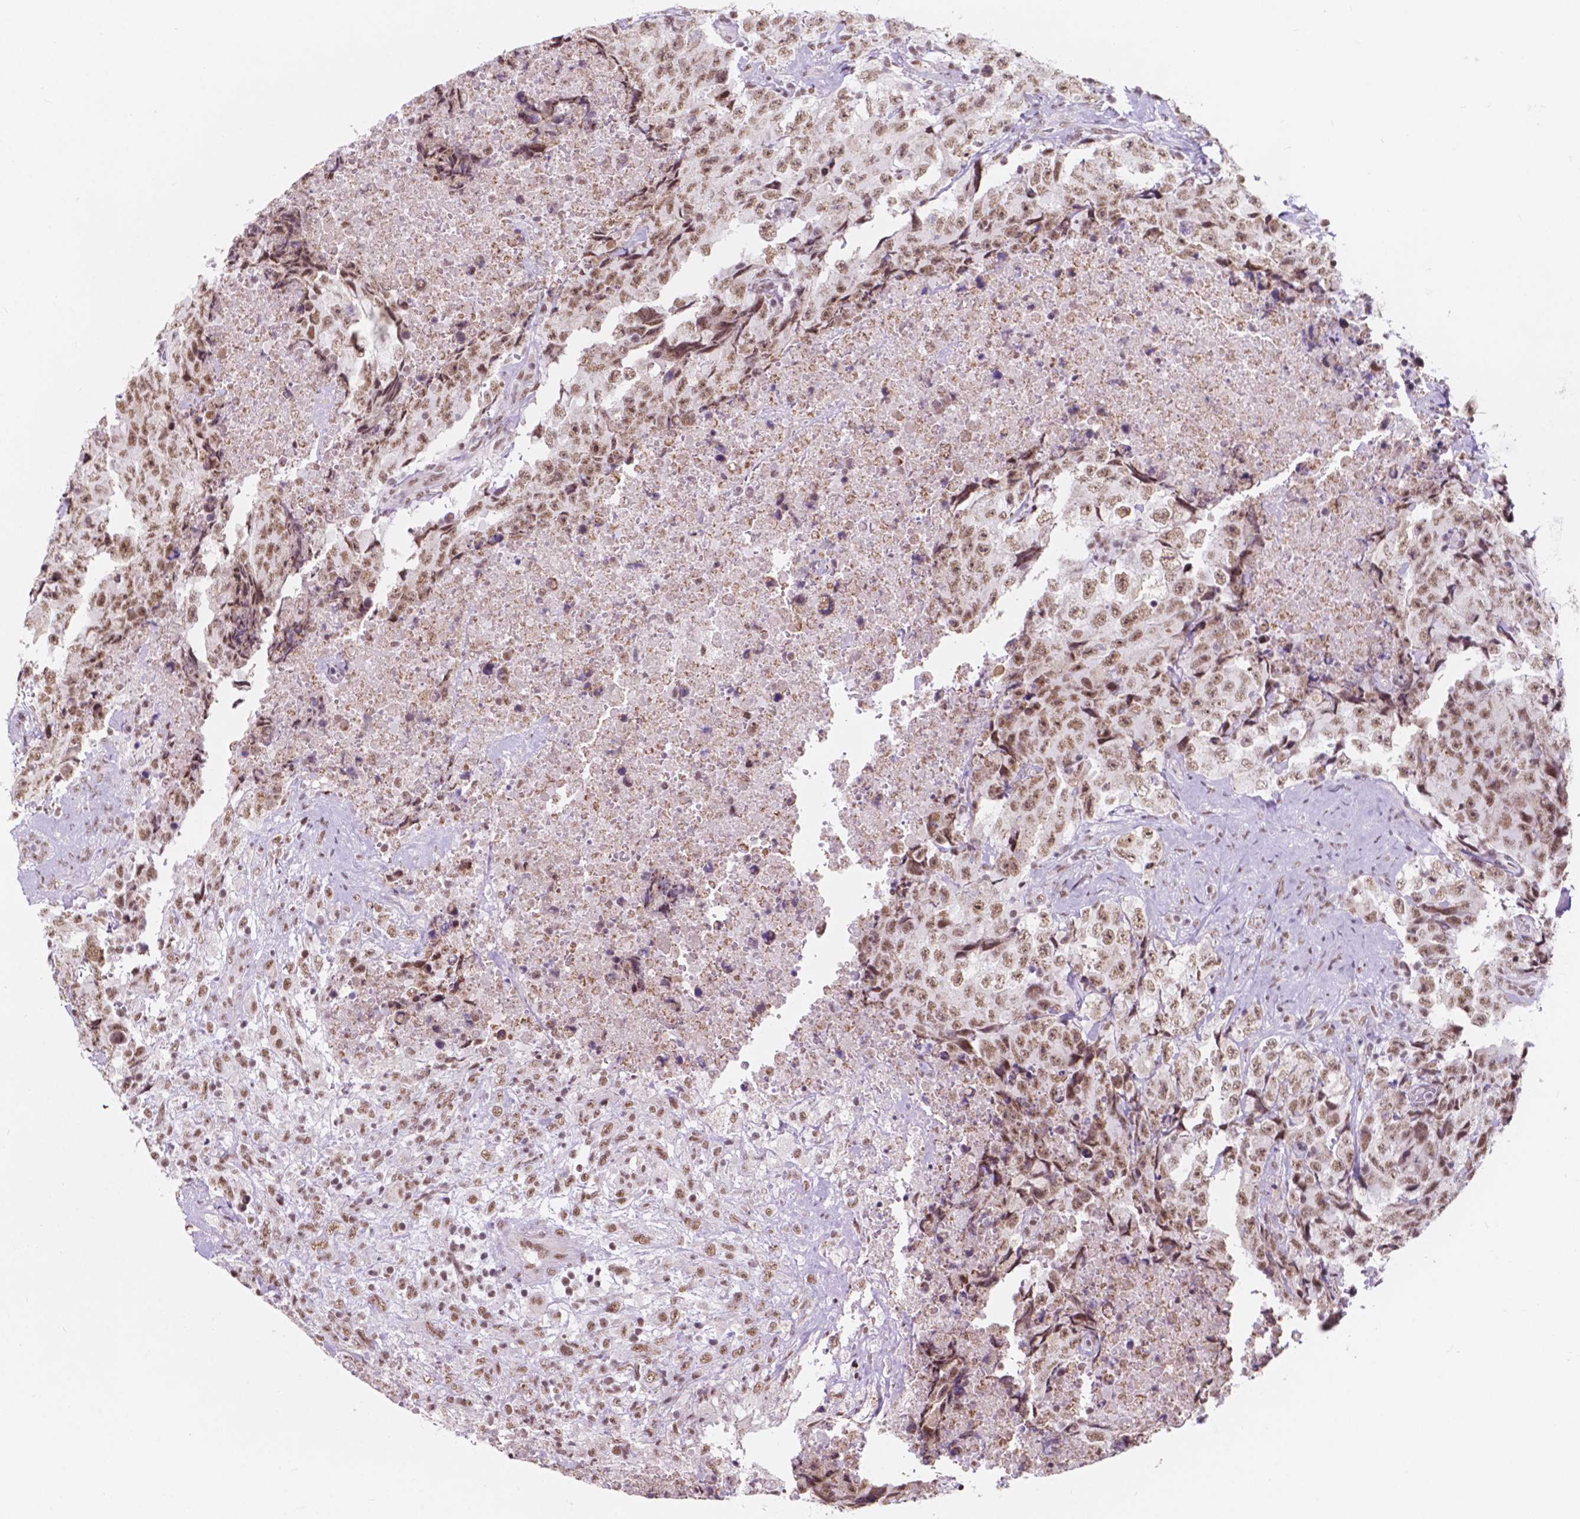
{"staining": {"intensity": "moderate", "quantity": ">75%", "location": "nuclear"}, "tissue": "testis cancer", "cell_type": "Tumor cells", "image_type": "cancer", "snomed": [{"axis": "morphology", "description": "Carcinoma, Embryonal, NOS"}, {"axis": "topography", "description": "Testis"}], "caption": "Protein expression analysis of human testis cancer reveals moderate nuclear staining in about >75% of tumor cells. (DAB (3,3'-diaminobenzidine) = brown stain, brightfield microscopy at high magnification).", "gene": "BCAS2", "patient": {"sex": "male", "age": 24}}